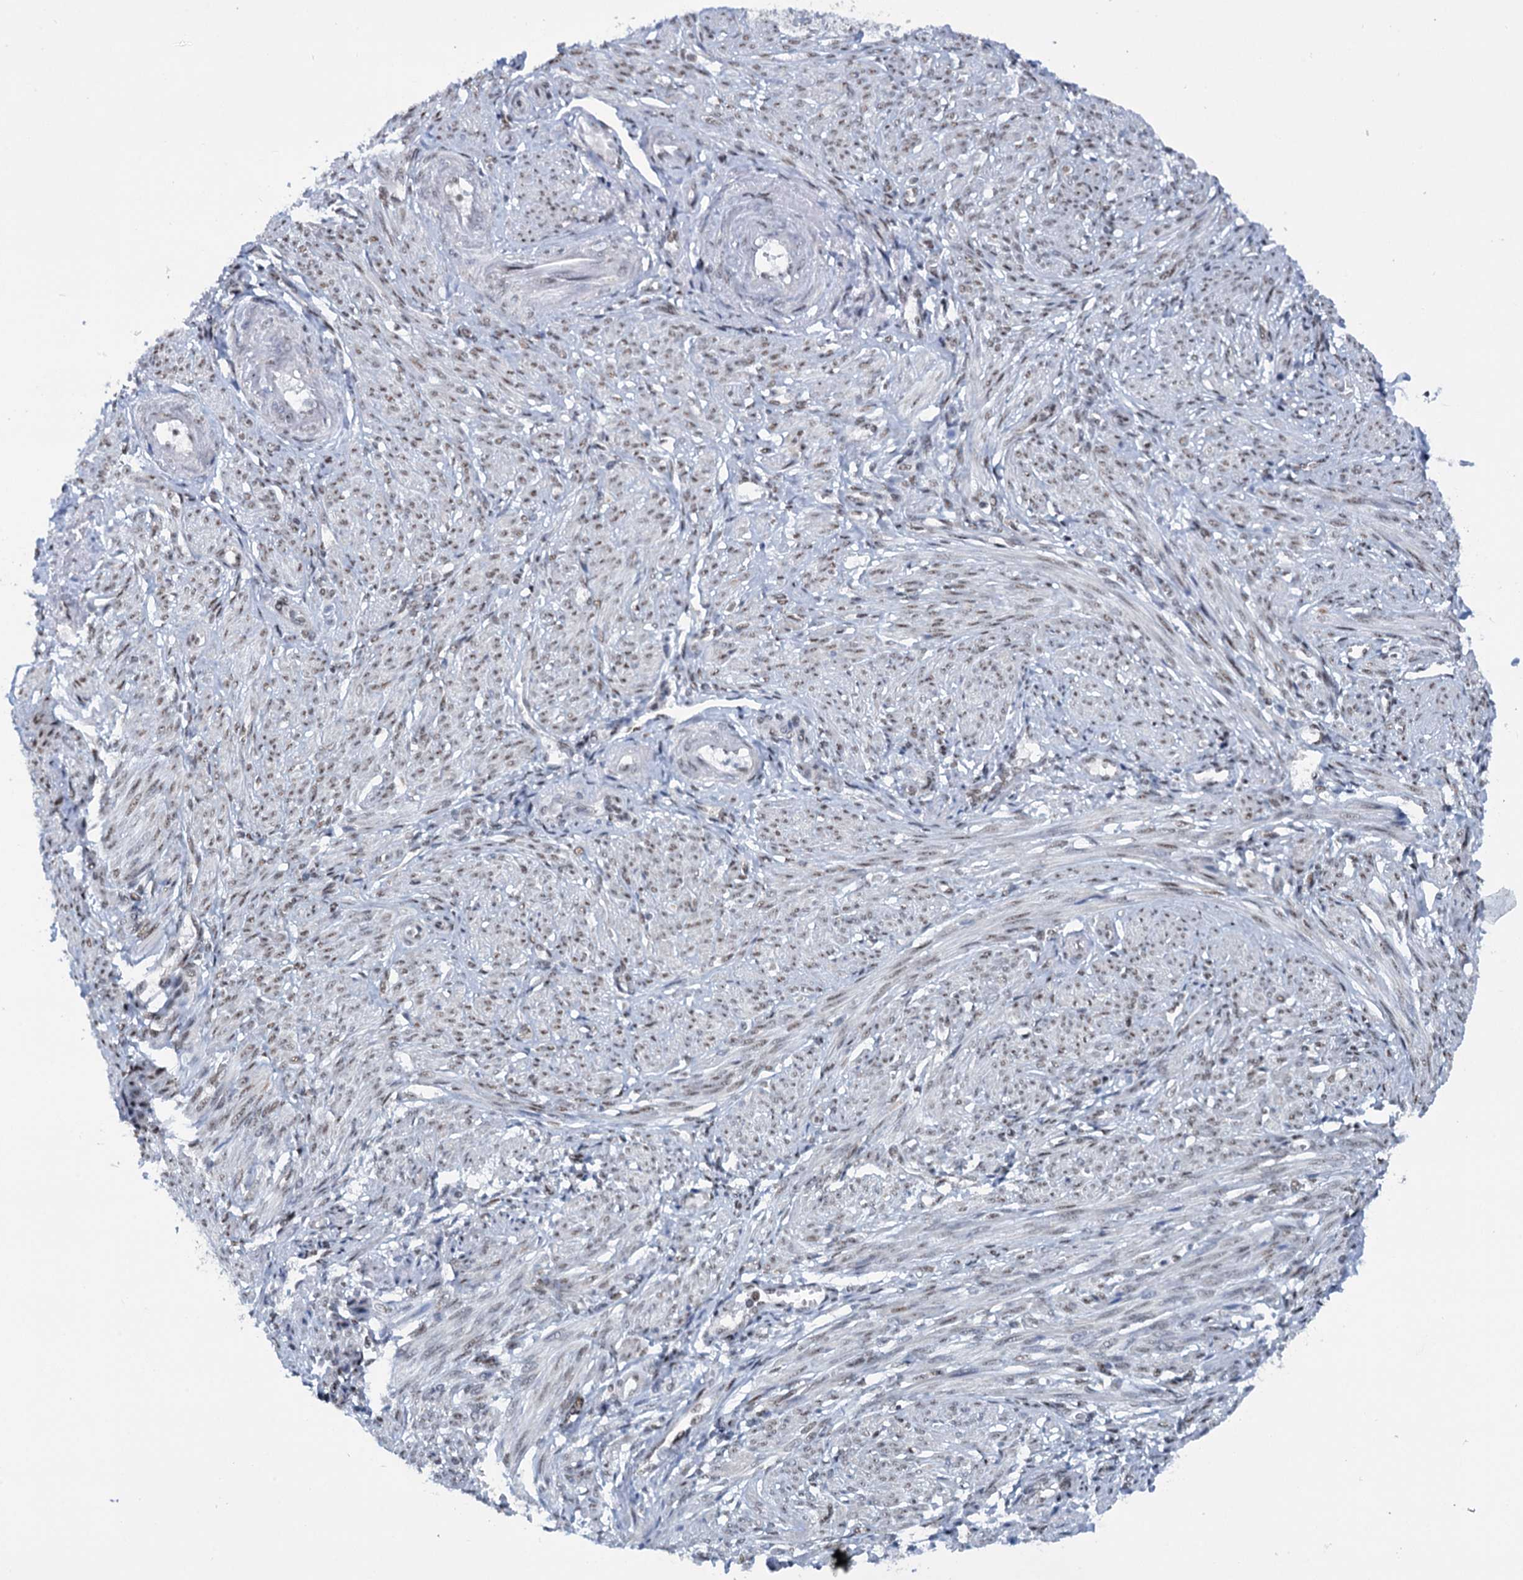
{"staining": {"intensity": "weak", "quantity": "25%-75%", "location": "nuclear"}, "tissue": "smooth muscle", "cell_type": "Smooth muscle cells", "image_type": "normal", "snomed": [{"axis": "morphology", "description": "Normal tissue, NOS"}, {"axis": "topography", "description": "Smooth muscle"}], "caption": "IHC (DAB) staining of normal human smooth muscle displays weak nuclear protein staining in approximately 25%-75% of smooth muscle cells.", "gene": "SREK1", "patient": {"sex": "female", "age": 39}}